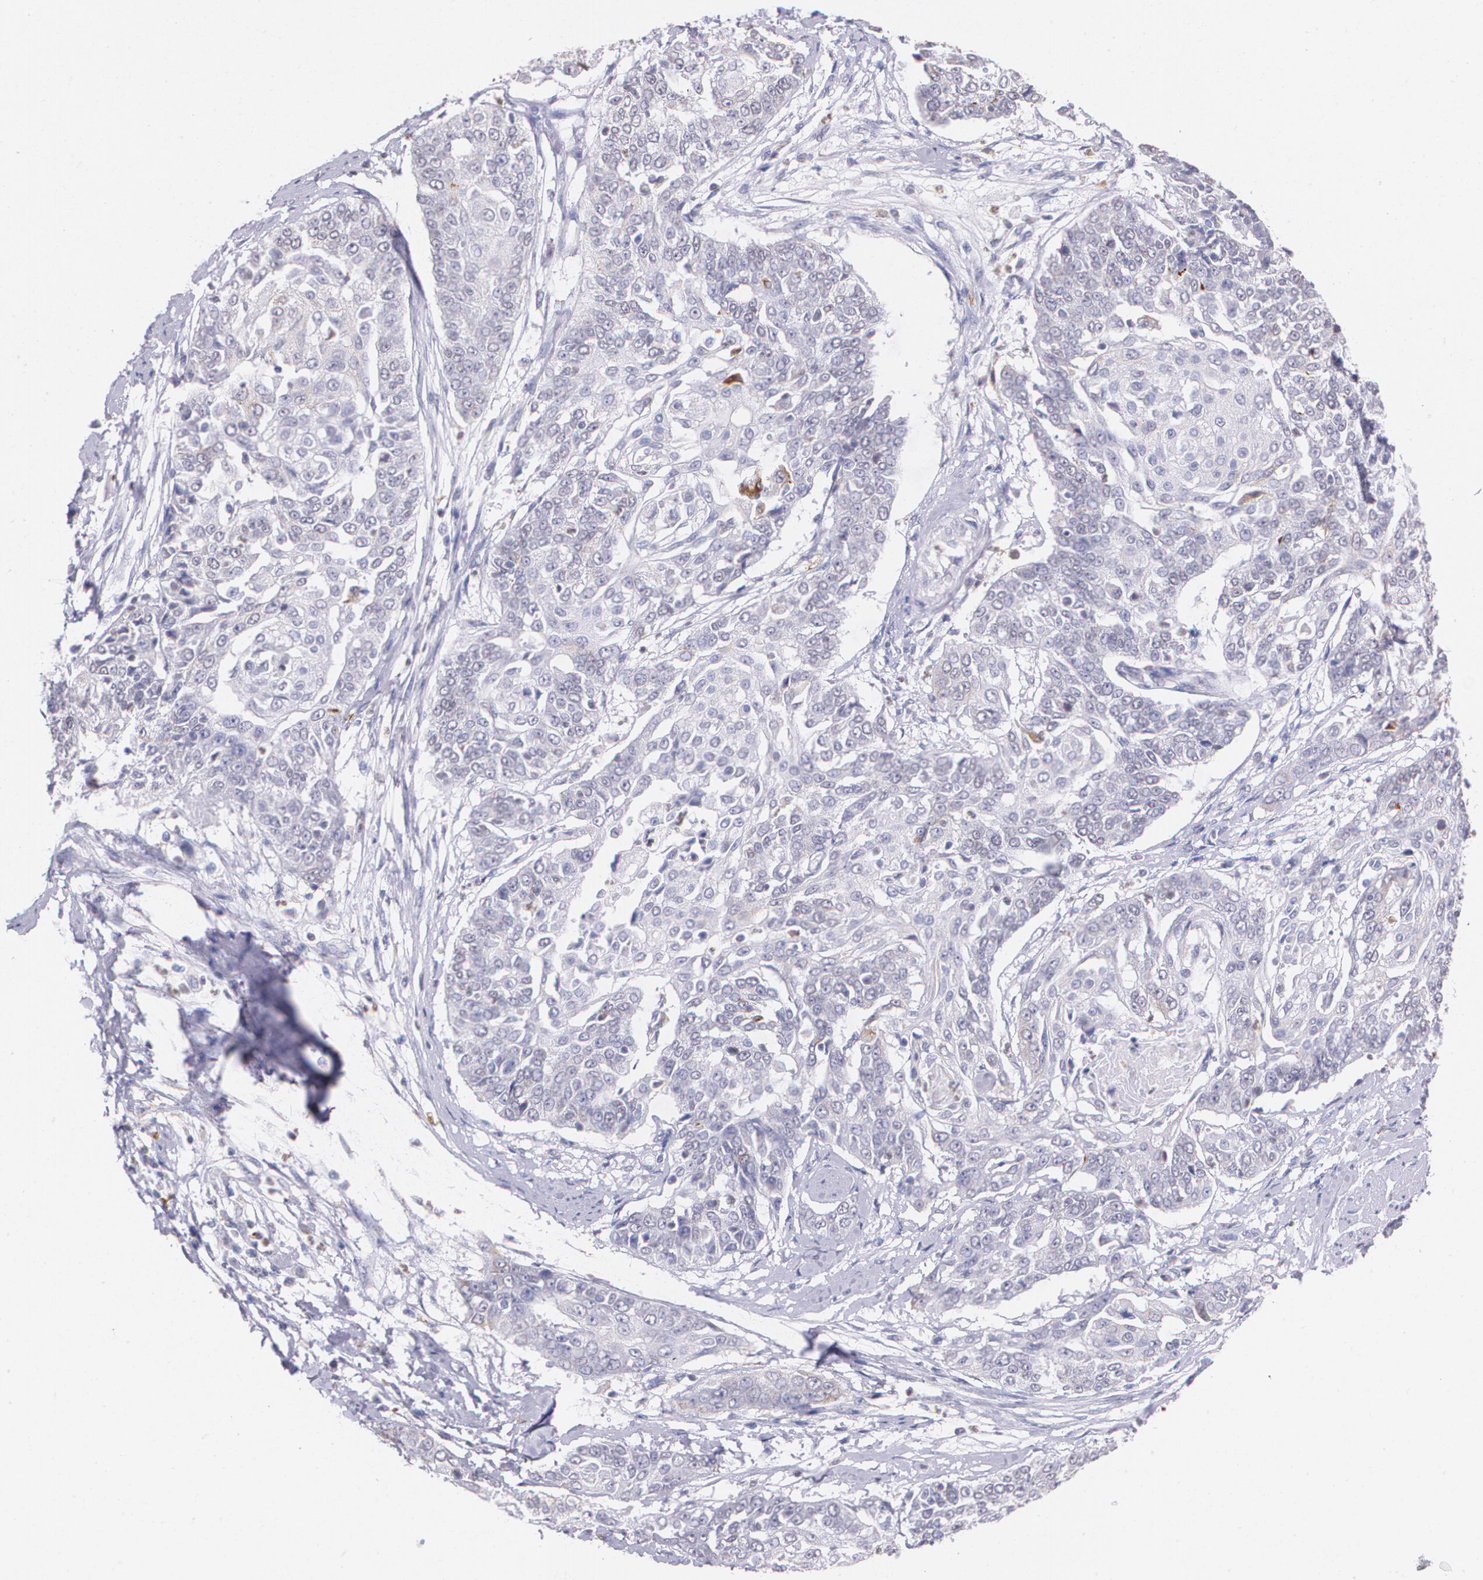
{"staining": {"intensity": "negative", "quantity": "none", "location": "none"}, "tissue": "cervical cancer", "cell_type": "Tumor cells", "image_type": "cancer", "snomed": [{"axis": "morphology", "description": "Squamous cell carcinoma, NOS"}, {"axis": "topography", "description": "Cervix"}], "caption": "Immunohistochemical staining of human cervical cancer exhibits no significant staining in tumor cells.", "gene": "RTN1", "patient": {"sex": "female", "age": 64}}